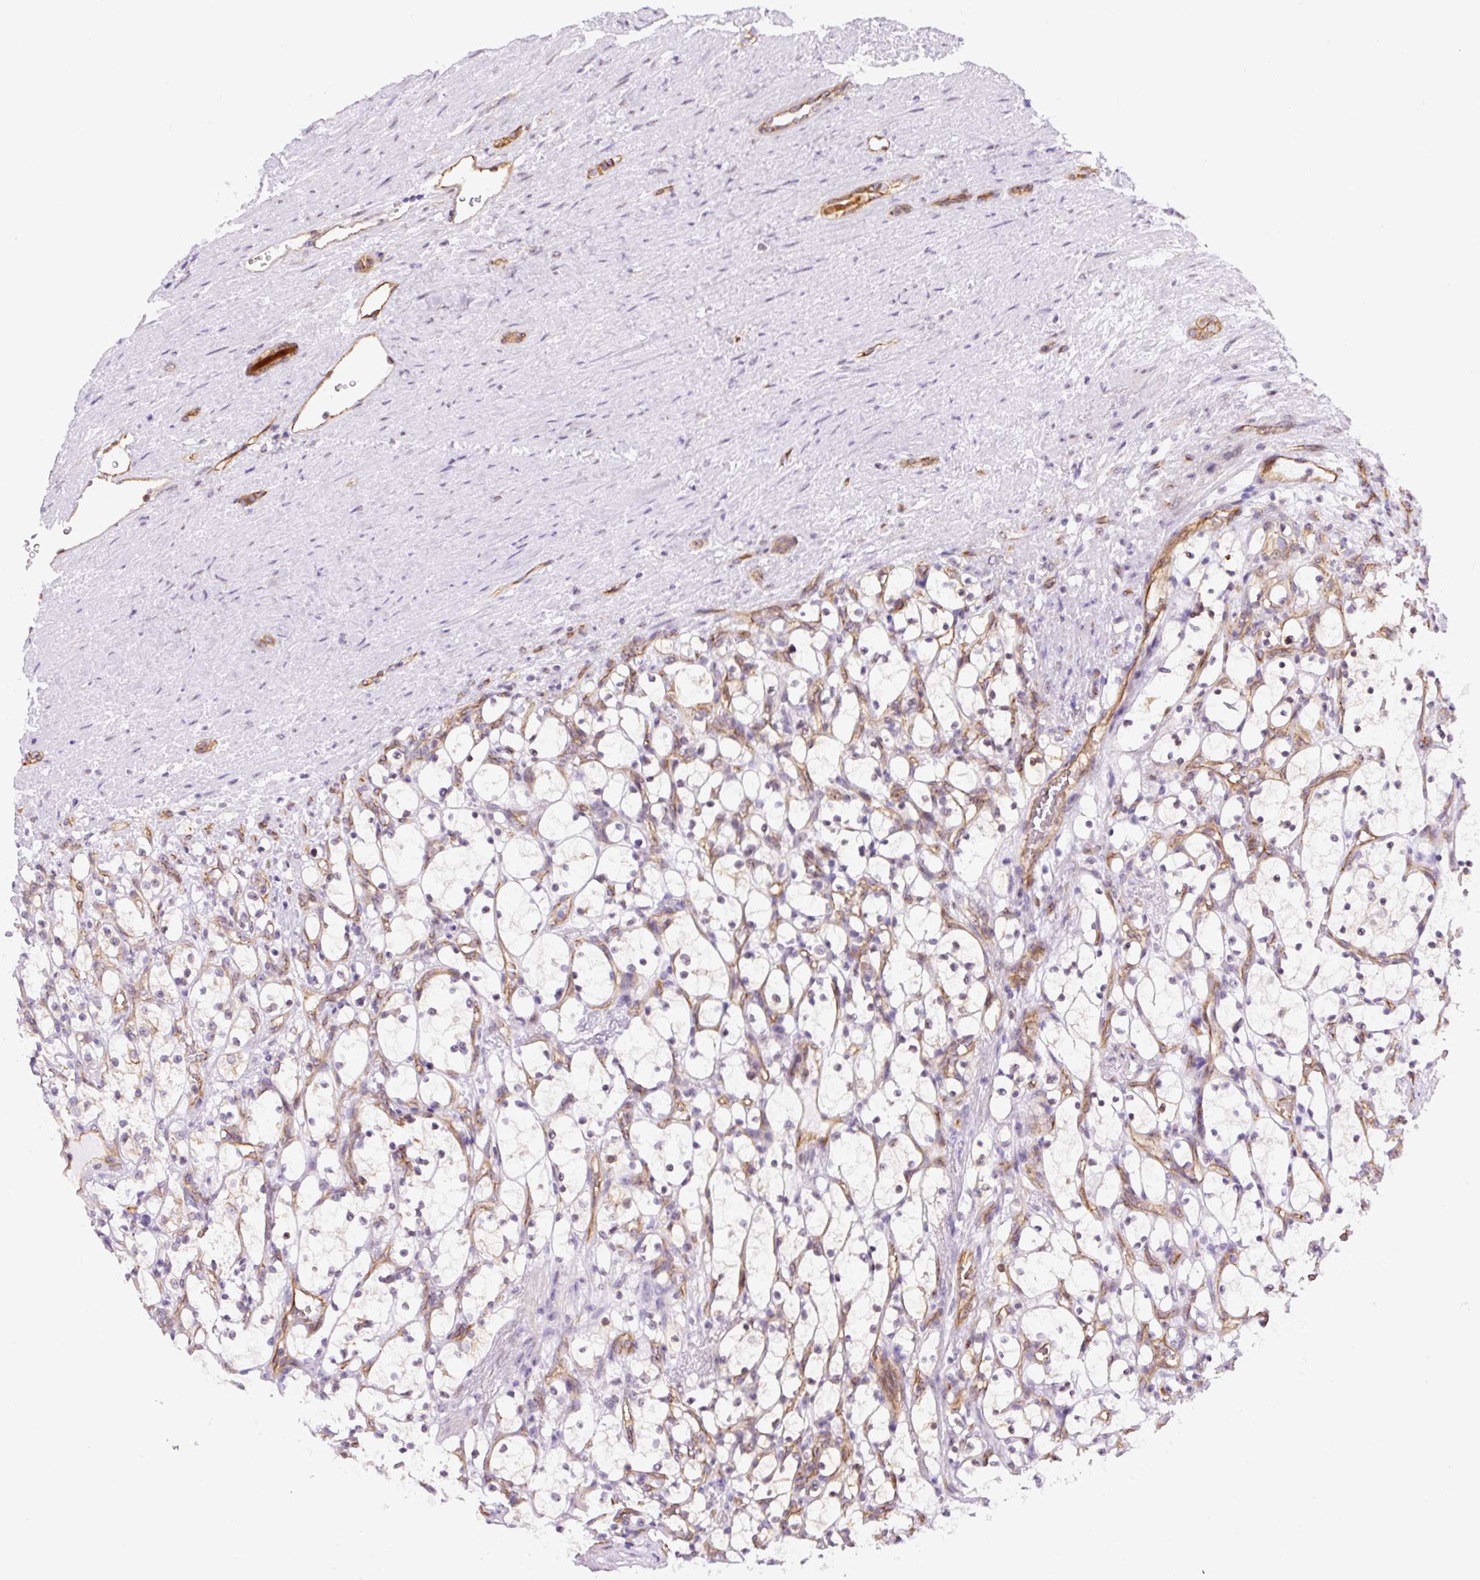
{"staining": {"intensity": "negative", "quantity": "none", "location": "none"}, "tissue": "renal cancer", "cell_type": "Tumor cells", "image_type": "cancer", "snomed": [{"axis": "morphology", "description": "Adenocarcinoma, NOS"}, {"axis": "topography", "description": "Kidney"}], "caption": "Renal adenocarcinoma was stained to show a protein in brown. There is no significant positivity in tumor cells.", "gene": "MYO5C", "patient": {"sex": "female", "age": 69}}